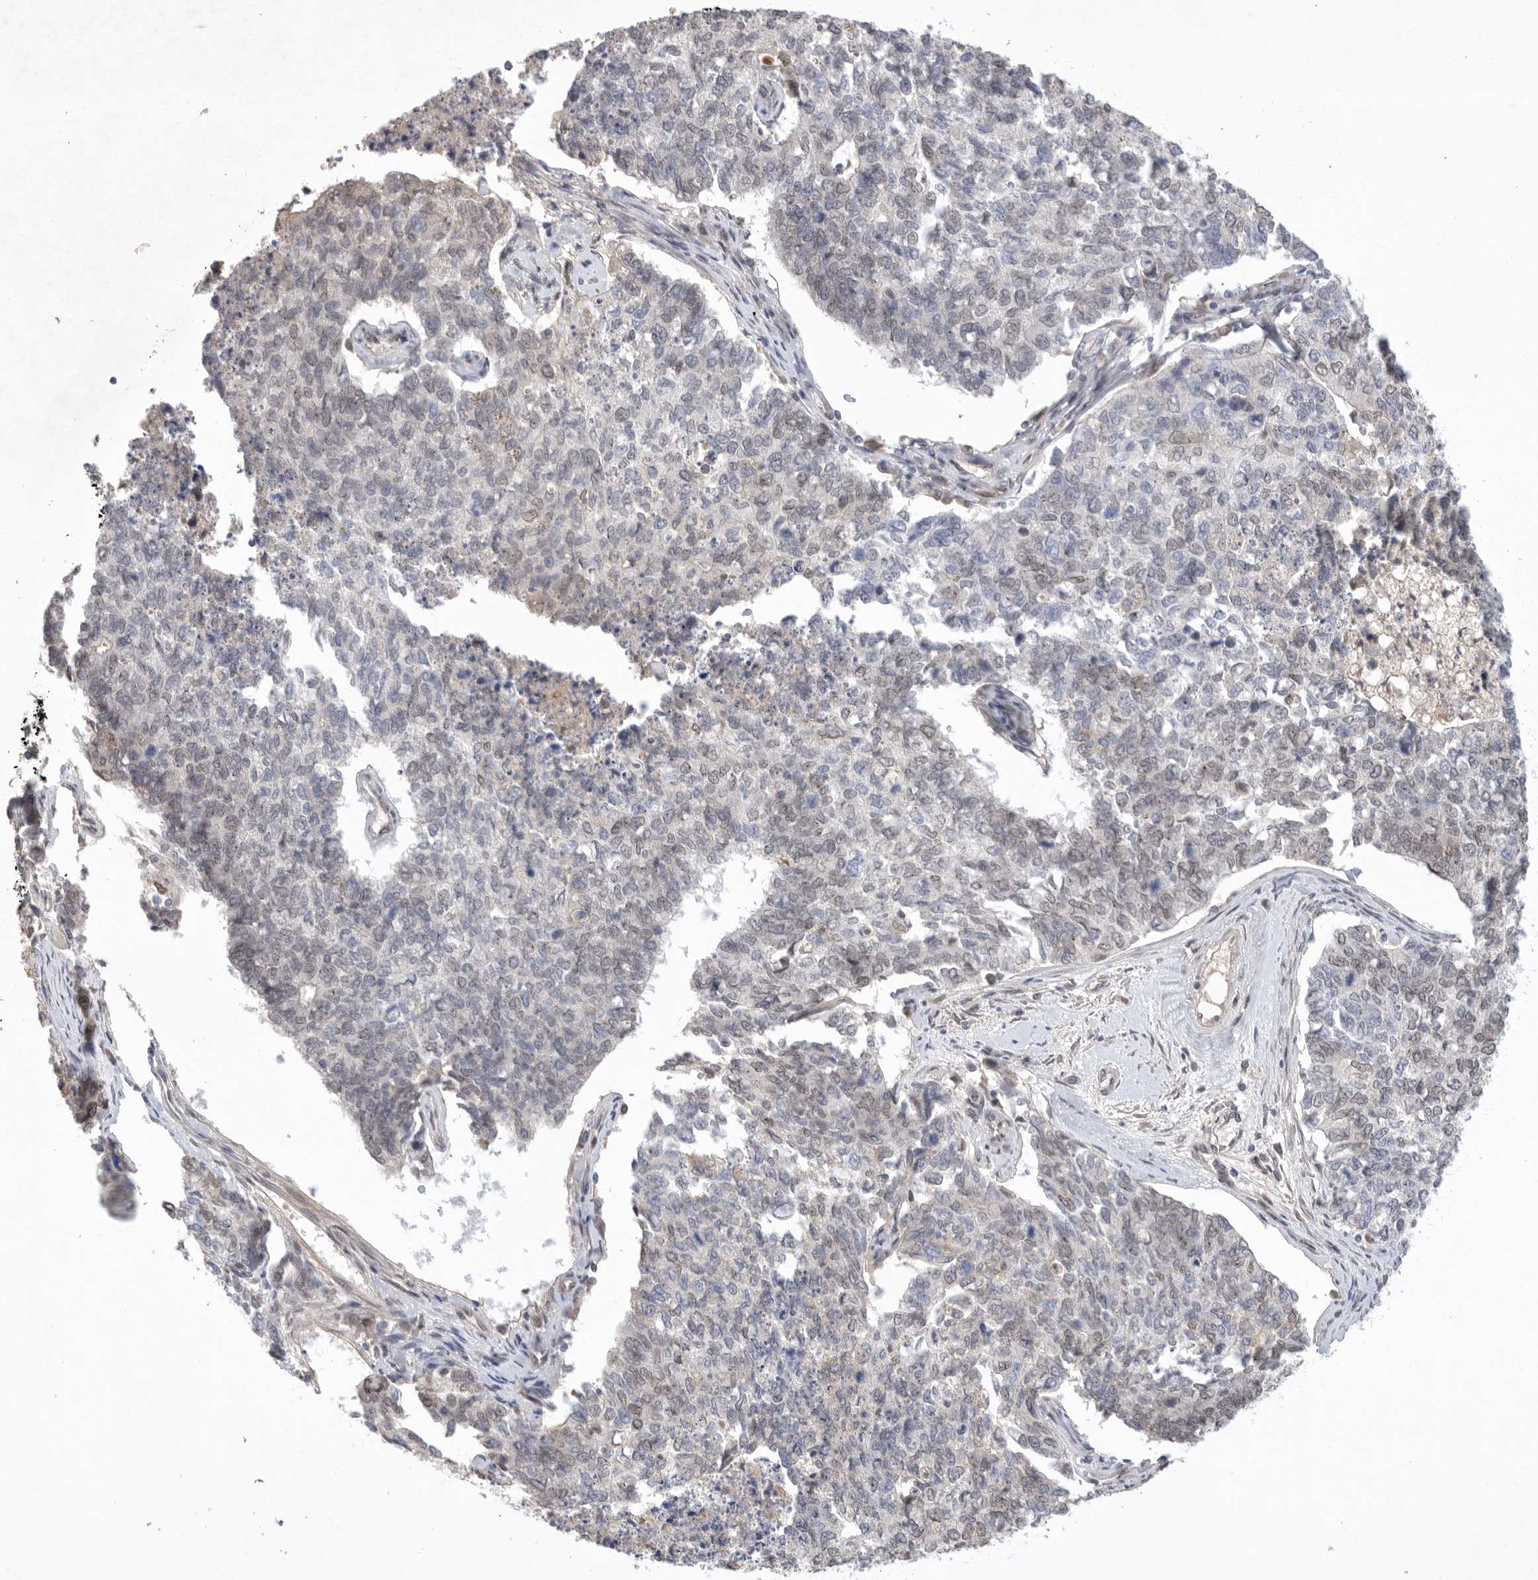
{"staining": {"intensity": "negative", "quantity": "none", "location": "none"}, "tissue": "cervical cancer", "cell_type": "Tumor cells", "image_type": "cancer", "snomed": [{"axis": "morphology", "description": "Squamous cell carcinoma, NOS"}, {"axis": "topography", "description": "Cervix"}], "caption": "DAB (3,3'-diaminobenzidine) immunohistochemical staining of human squamous cell carcinoma (cervical) demonstrates no significant expression in tumor cells. Brightfield microscopy of immunohistochemistry stained with DAB (3,3'-diaminobenzidine) (brown) and hematoxylin (blue), captured at high magnification.", "gene": "LEMD3", "patient": {"sex": "female", "age": 63}}